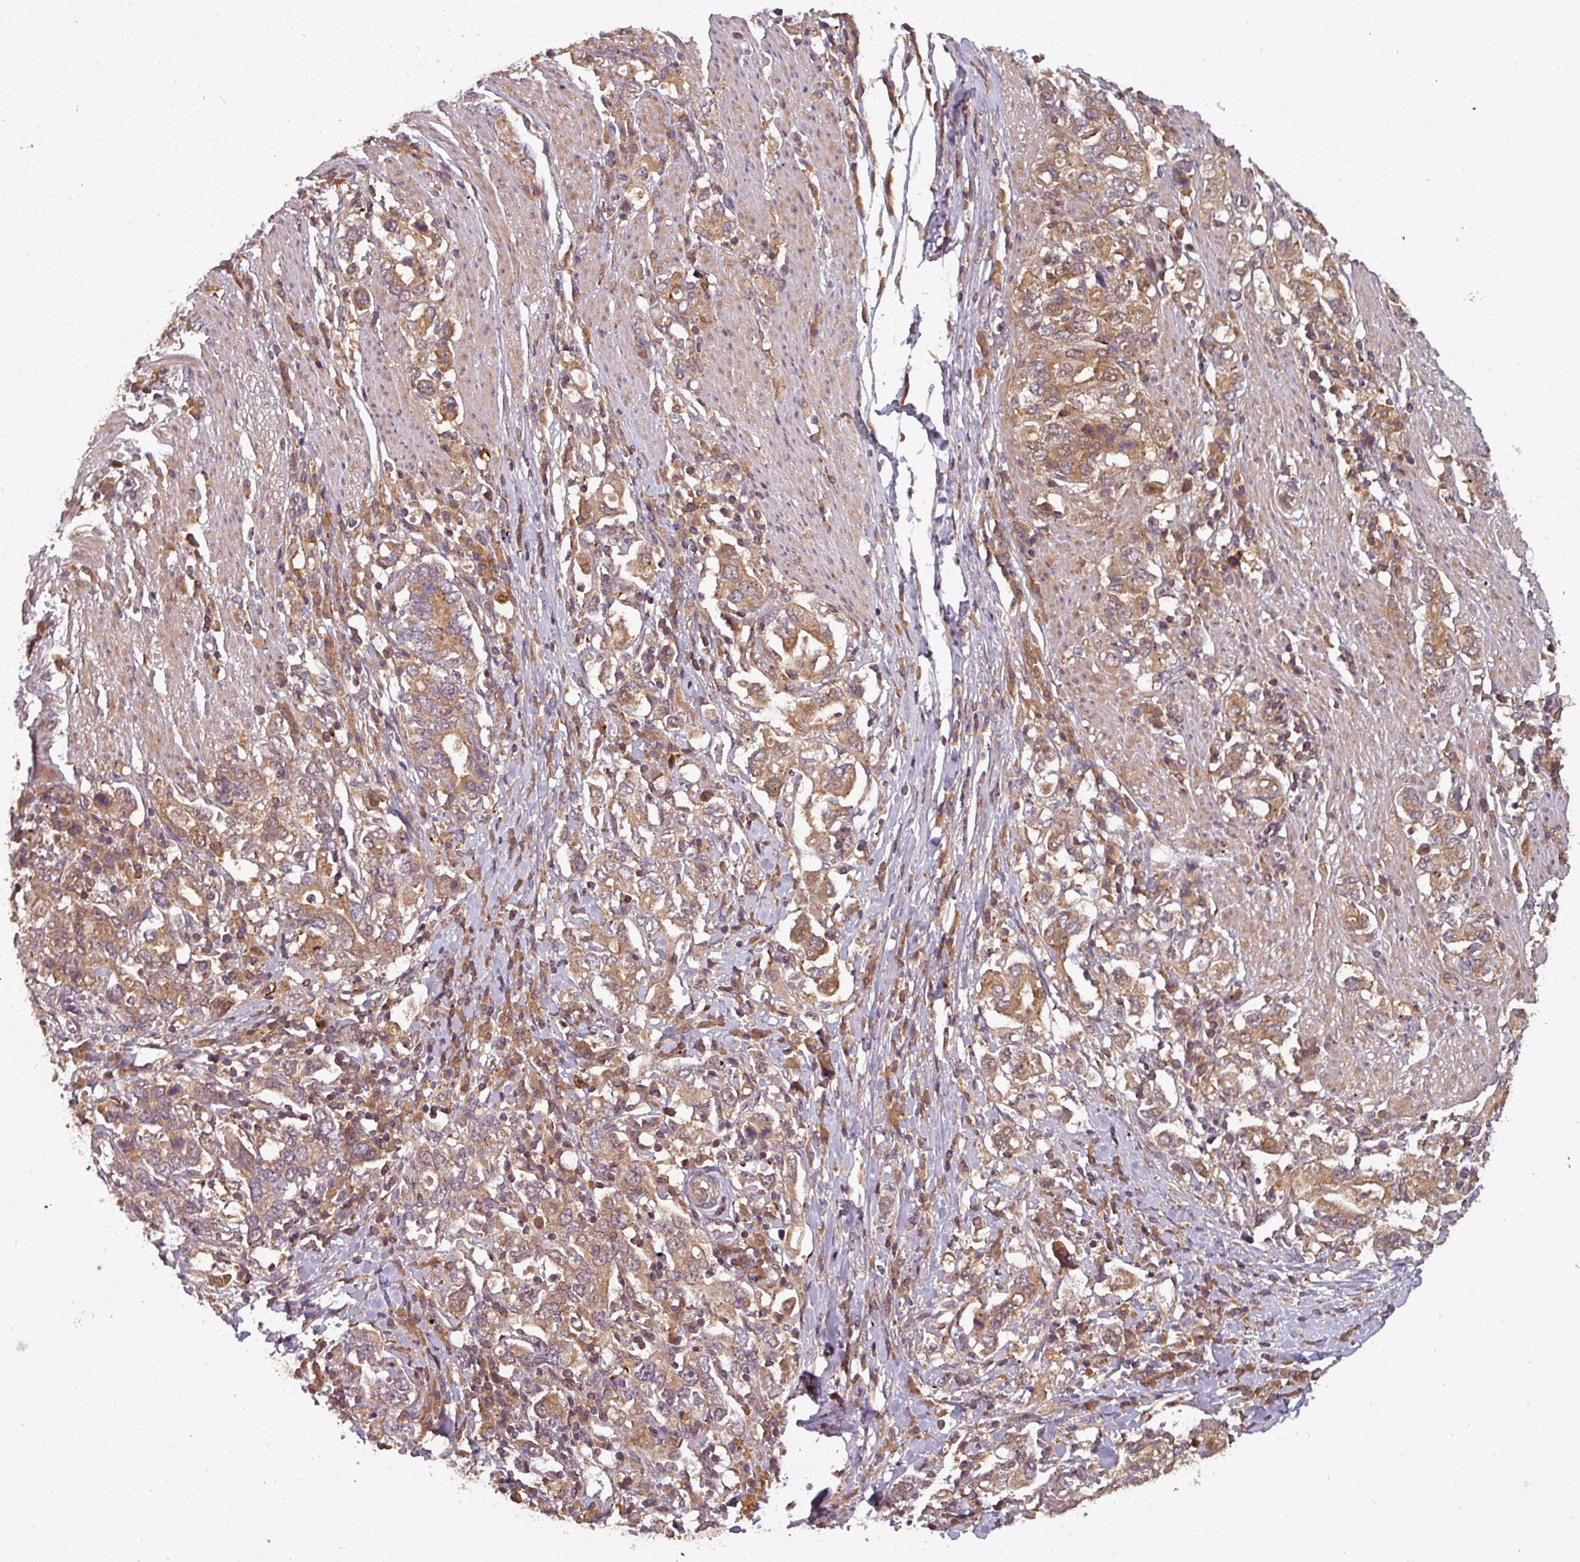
{"staining": {"intensity": "moderate", "quantity": ">75%", "location": "cytoplasmic/membranous"}, "tissue": "stomach cancer", "cell_type": "Tumor cells", "image_type": "cancer", "snomed": [{"axis": "morphology", "description": "Adenocarcinoma, NOS"}, {"axis": "topography", "description": "Stomach, upper"}, {"axis": "topography", "description": "Stomach"}], "caption": "The image demonstrates immunohistochemical staining of stomach cancer. There is moderate cytoplasmic/membranous expression is appreciated in approximately >75% of tumor cells.", "gene": "GSKIP", "patient": {"sex": "male", "age": 62}}